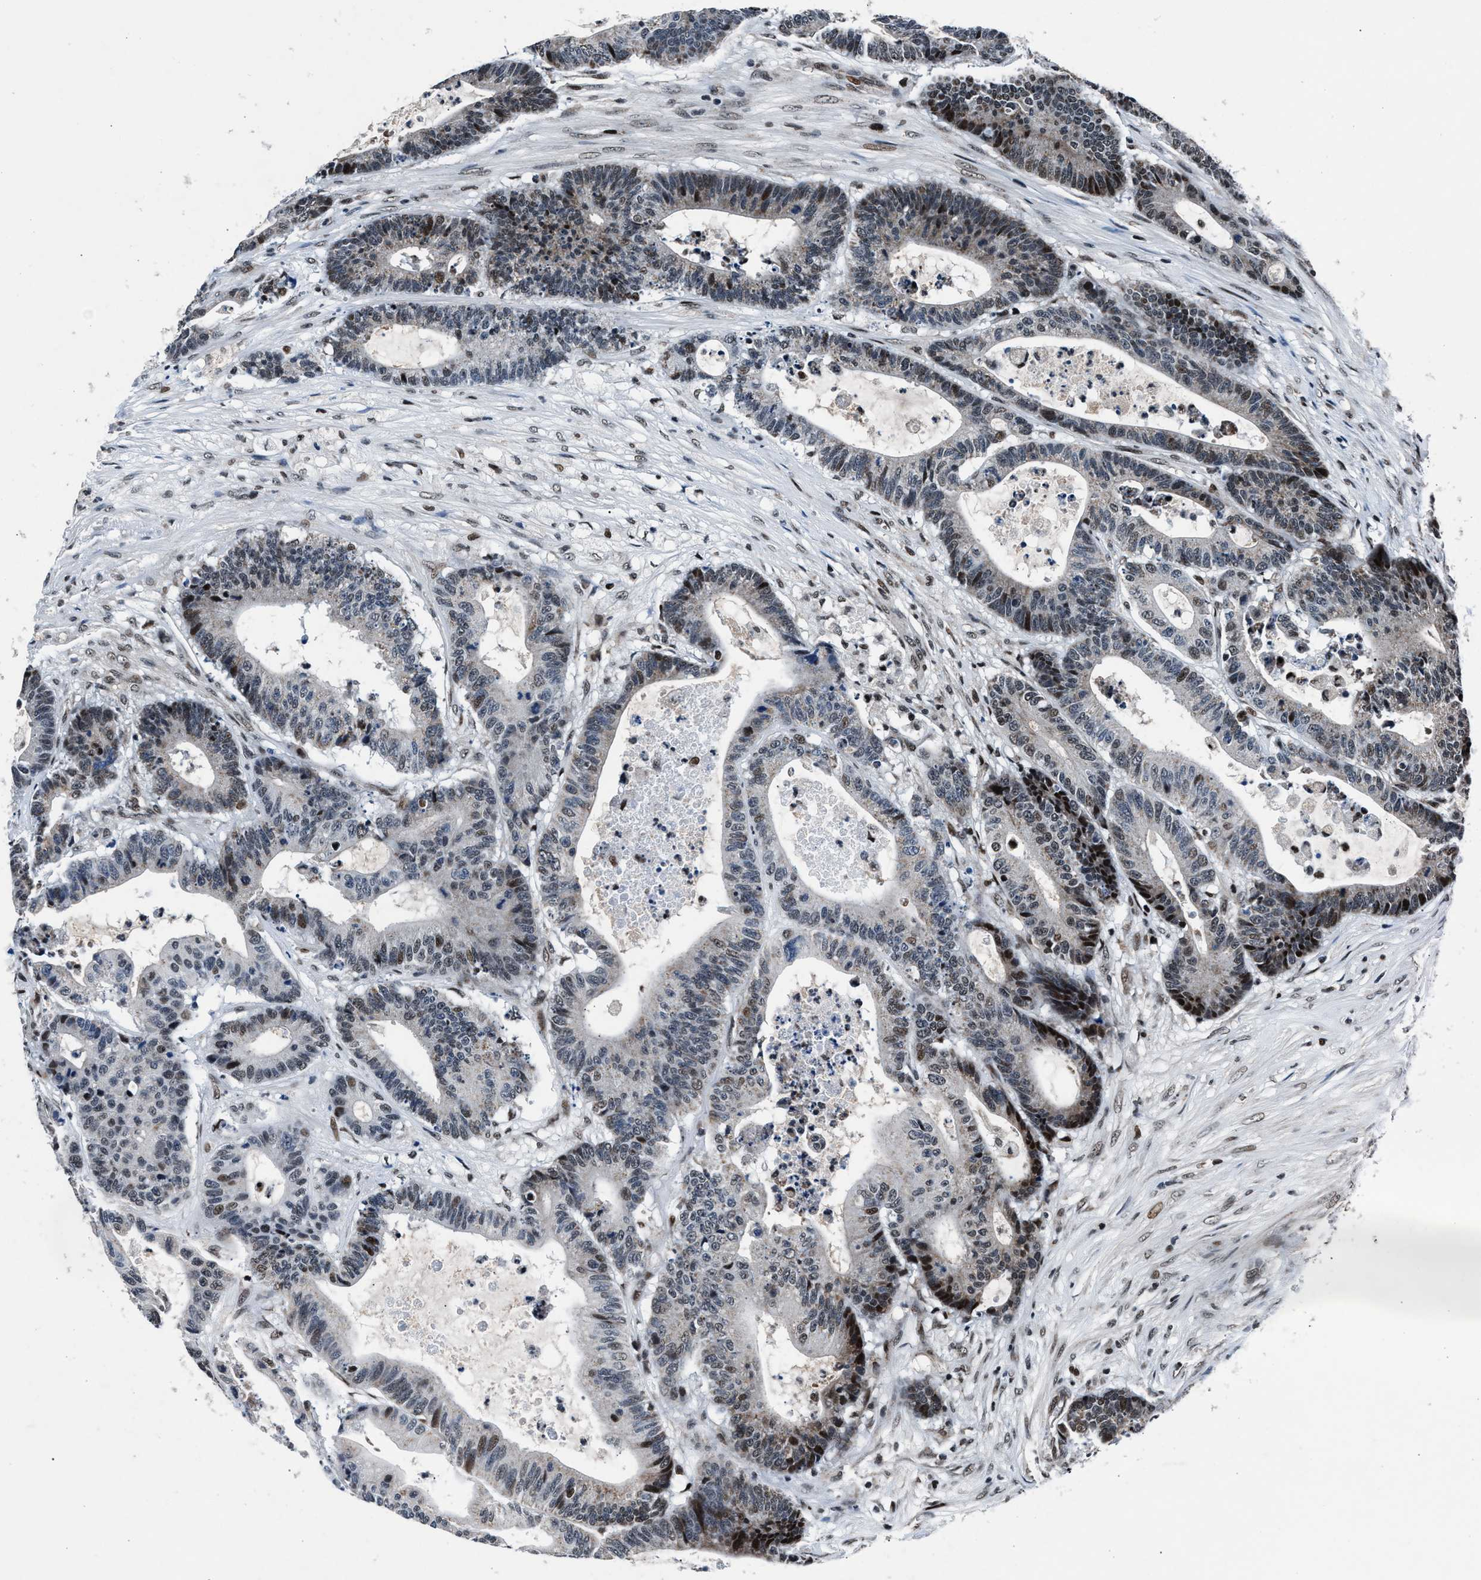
{"staining": {"intensity": "moderate", "quantity": "<25%", "location": "nuclear"}, "tissue": "colorectal cancer", "cell_type": "Tumor cells", "image_type": "cancer", "snomed": [{"axis": "morphology", "description": "Adenocarcinoma, NOS"}, {"axis": "topography", "description": "Colon"}], "caption": "High-magnification brightfield microscopy of adenocarcinoma (colorectal) stained with DAB (brown) and counterstained with hematoxylin (blue). tumor cells exhibit moderate nuclear staining is identified in about<25% of cells.", "gene": "PRRC2B", "patient": {"sex": "female", "age": 84}}